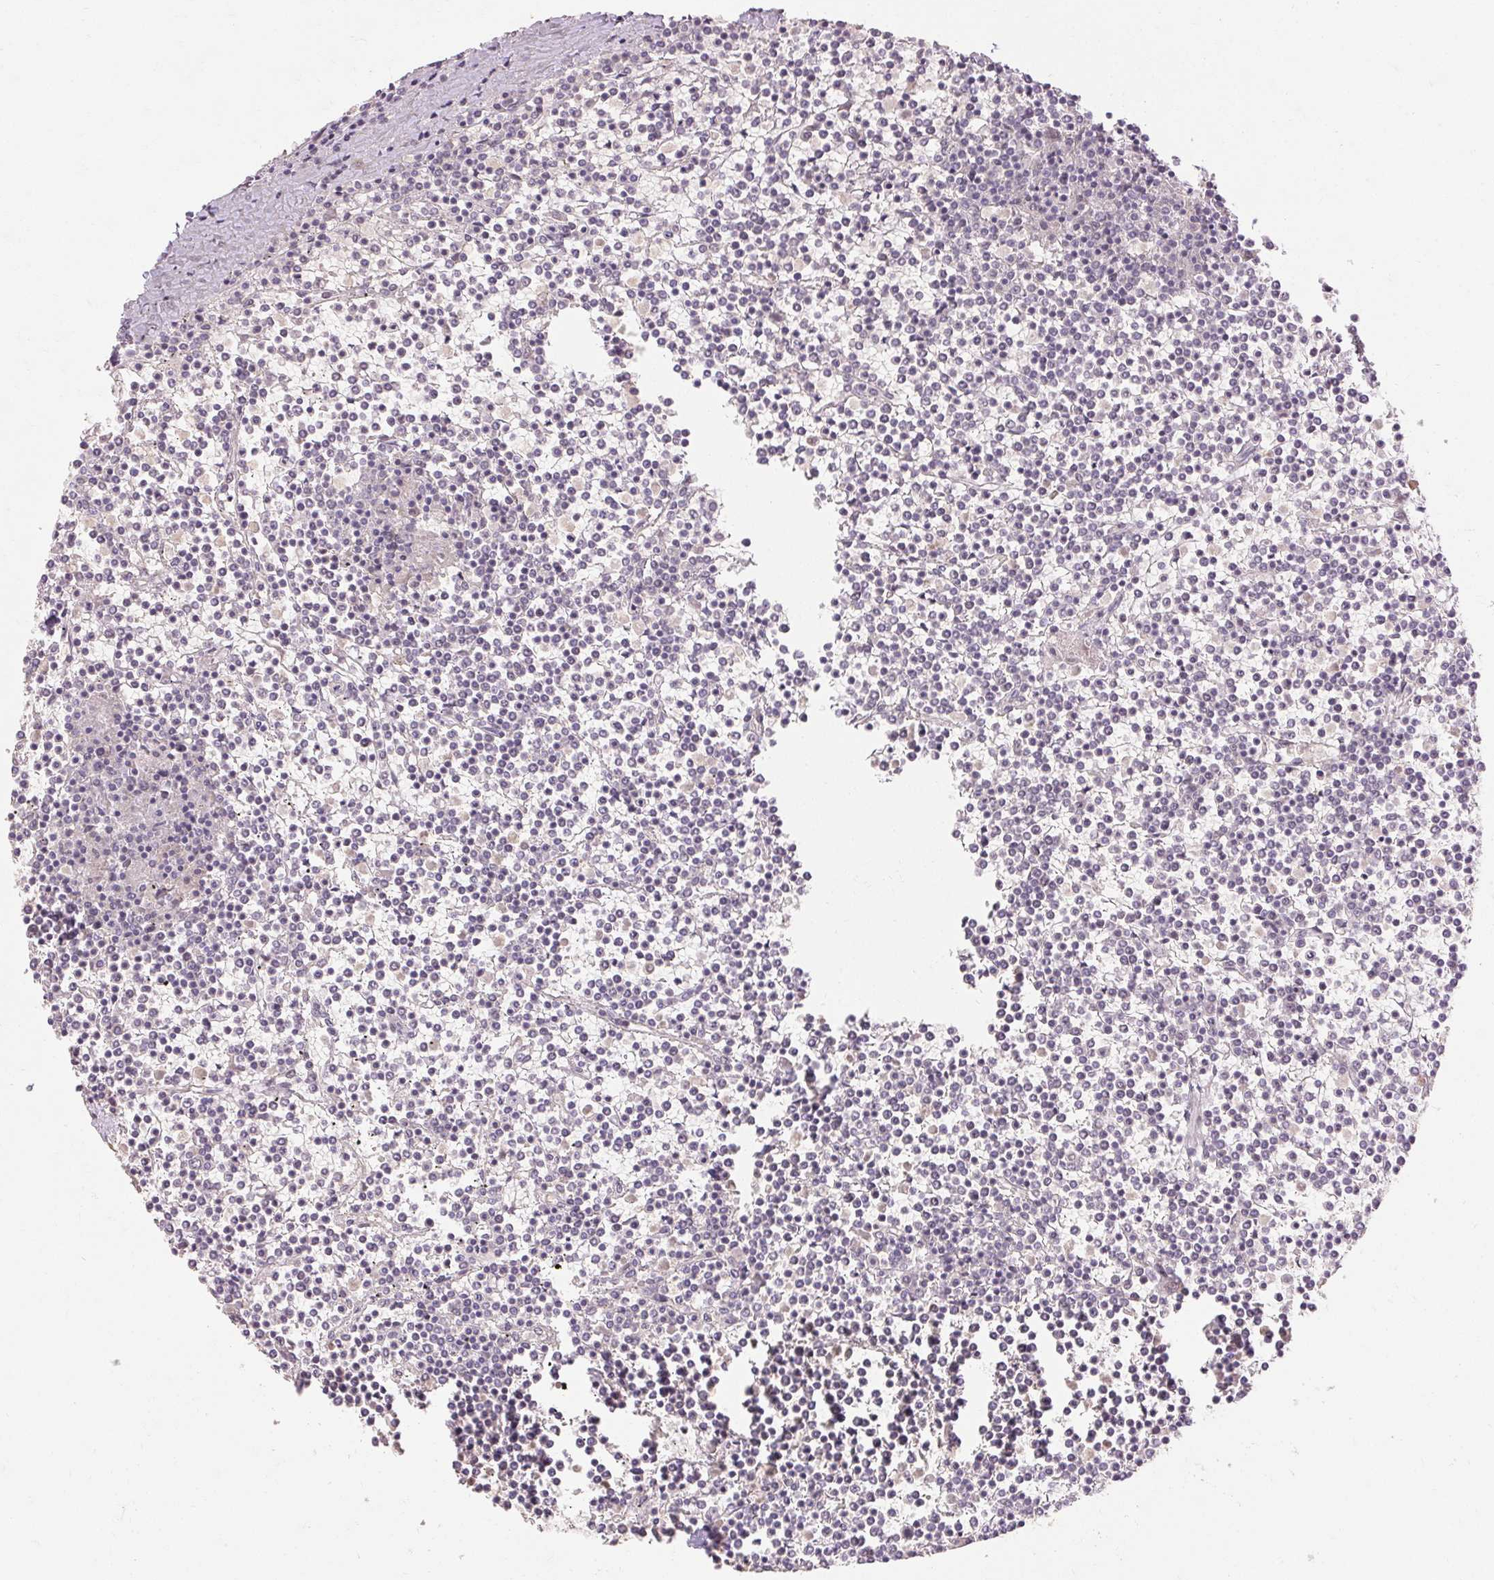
{"staining": {"intensity": "negative", "quantity": "none", "location": "none"}, "tissue": "lymphoma", "cell_type": "Tumor cells", "image_type": "cancer", "snomed": [{"axis": "morphology", "description": "Malignant lymphoma, non-Hodgkin's type, Low grade"}, {"axis": "topography", "description": "Spleen"}], "caption": "IHC of lymphoma exhibits no staining in tumor cells.", "gene": "SKP2", "patient": {"sex": "female", "age": 19}}